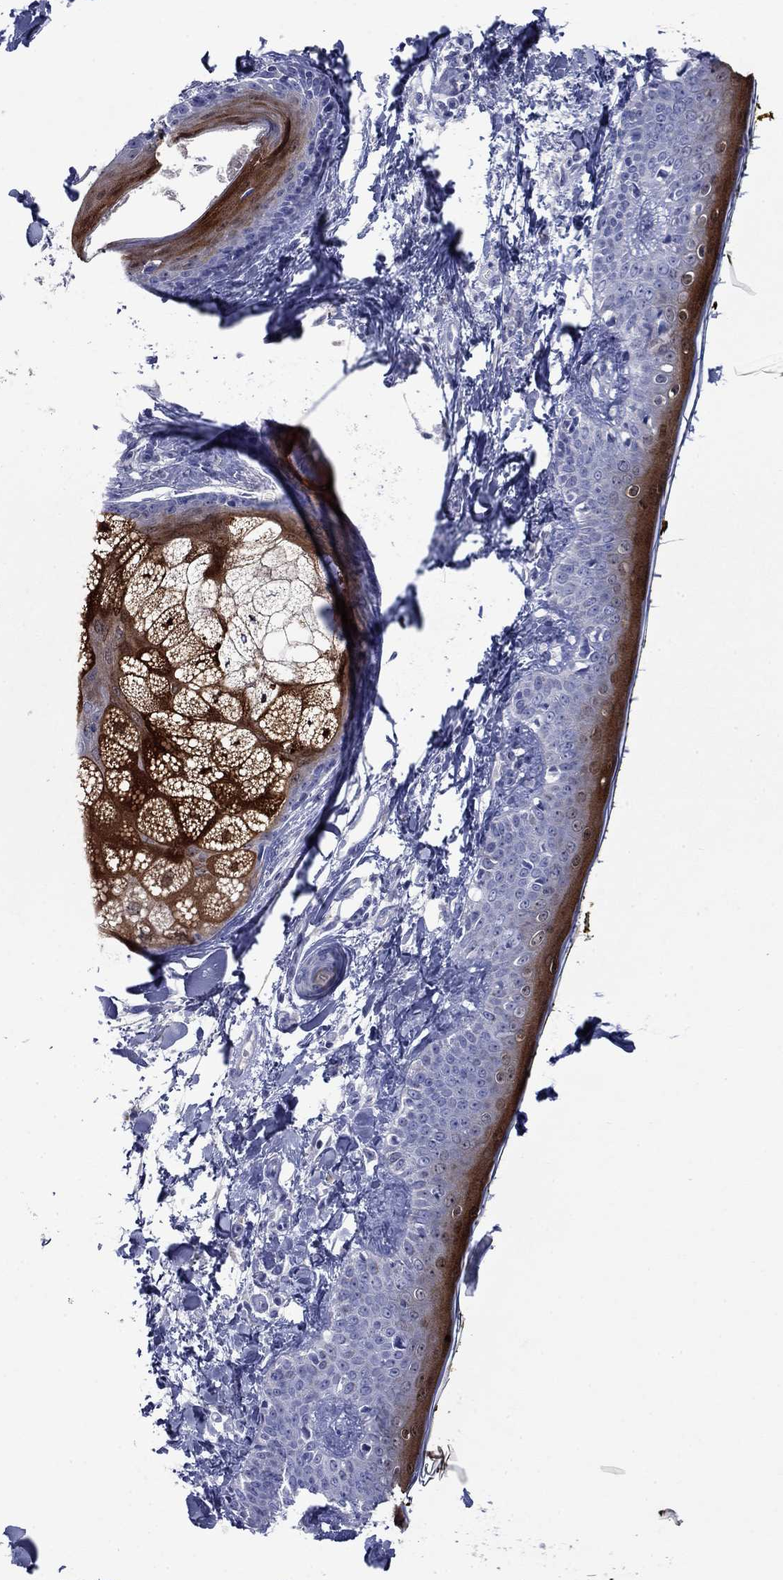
{"staining": {"intensity": "negative", "quantity": "none", "location": "none"}, "tissue": "skin", "cell_type": "Fibroblasts", "image_type": "normal", "snomed": [{"axis": "morphology", "description": "Normal tissue, NOS"}, {"axis": "topography", "description": "Skin"}], "caption": "Histopathology image shows no significant protein positivity in fibroblasts of unremarkable skin. Brightfield microscopy of immunohistochemistry (IHC) stained with DAB (brown) and hematoxylin (blue), captured at high magnification.", "gene": "SULT2B1", "patient": {"sex": "male", "age": 76}}